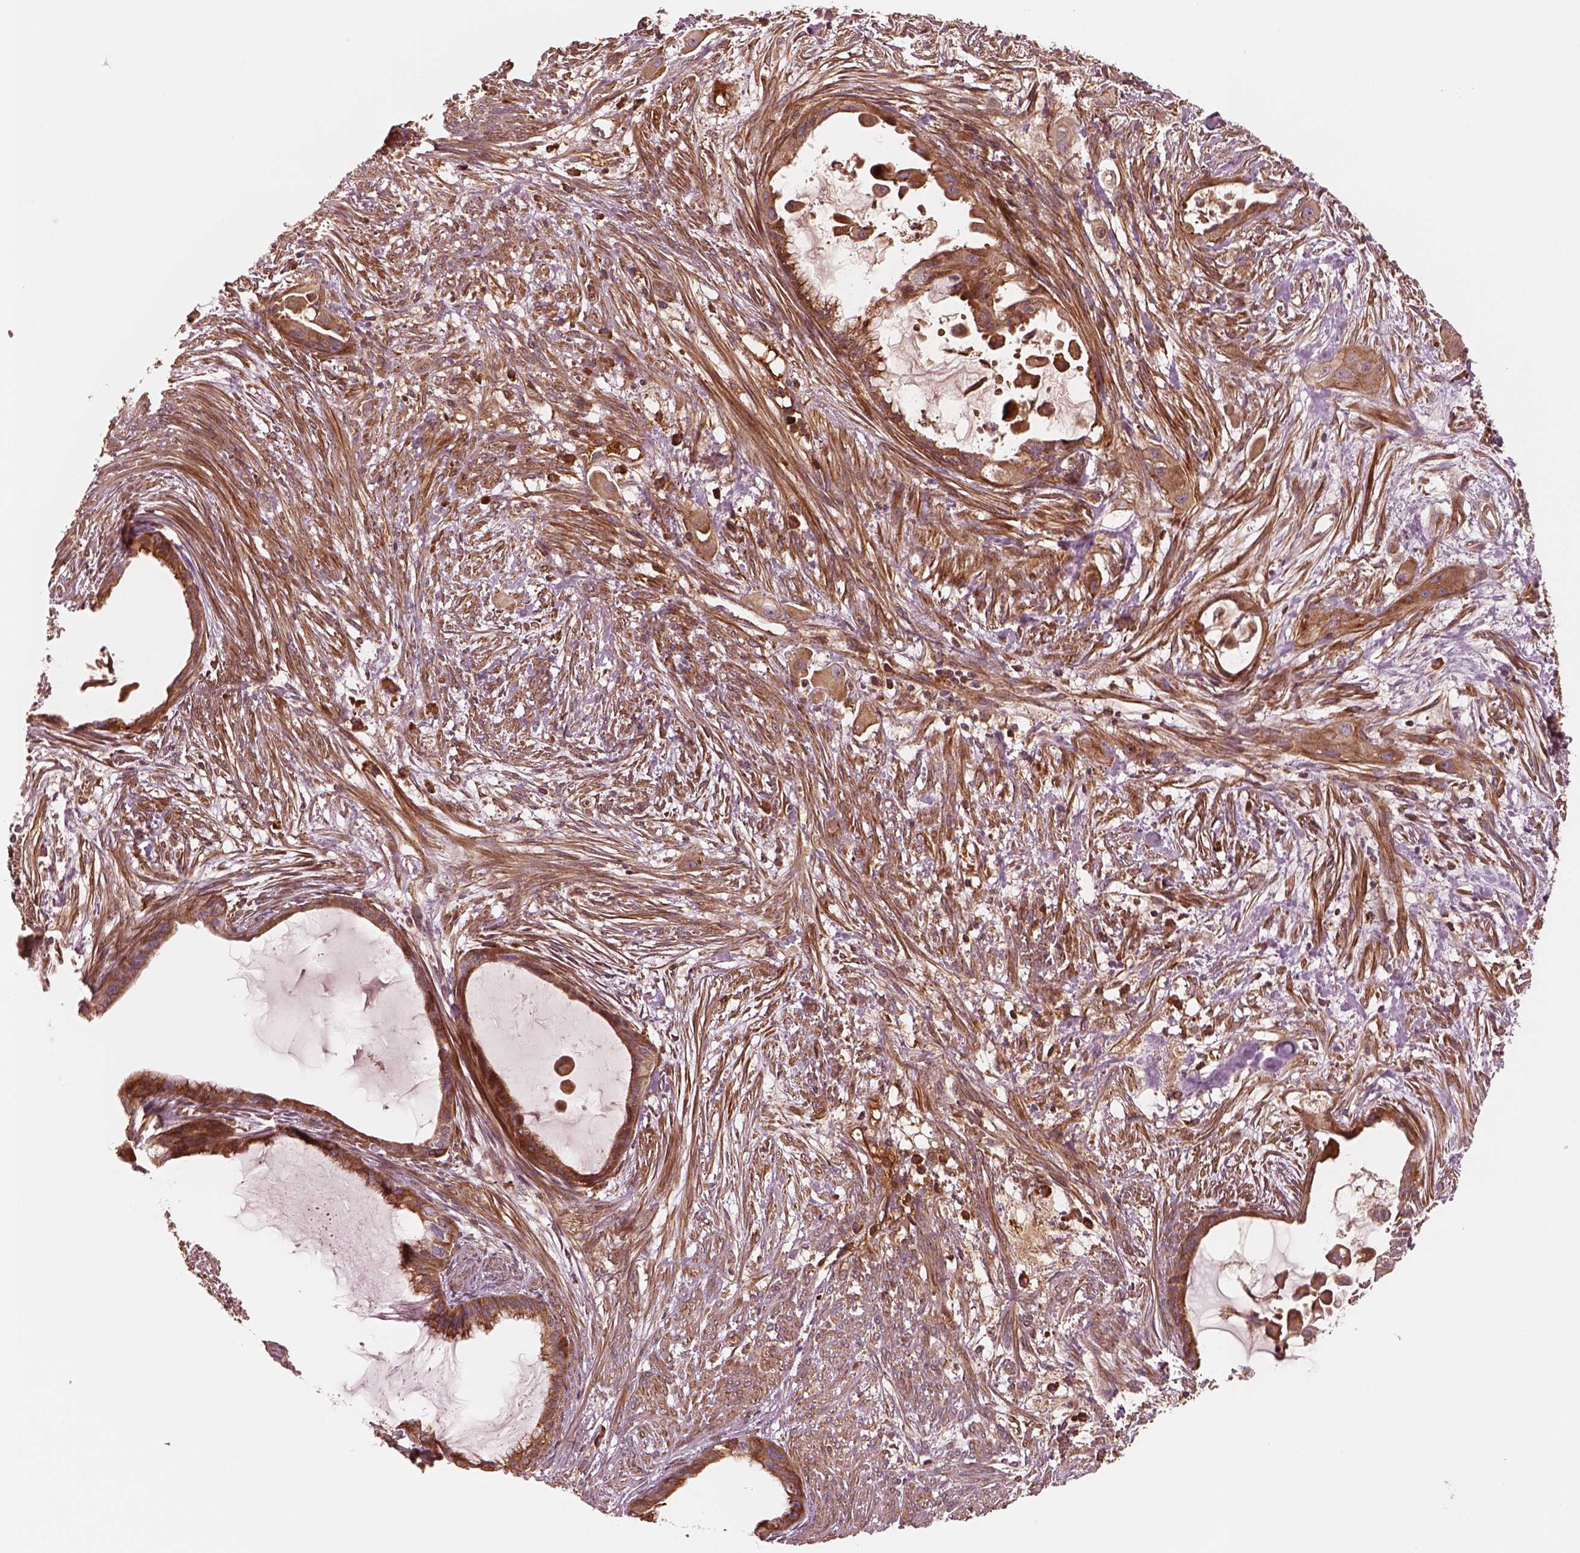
{"staining": {"intensity": "strong", "quantity": "25%-75%", "location": "cytoplasmic/membranous"}, "tissue": "endometrial cancer", "cell_type": "Tumor cells", "image_type": "cancer", "snomed": [{"axis": "morphology", "description": "Adenocarcinoma, NOS"}, {"axis": "topography", "description": "Endometrium"}], "caption": "Adenocarcinoma (endometrial) stained with immunohistochemistry (IHC) demonstrates strong cytoplasmic/membranous expression in about 25%-75% of tumor cells.", "gene": "ASCC2", "patient": {"sex": "female", "age": 86}}